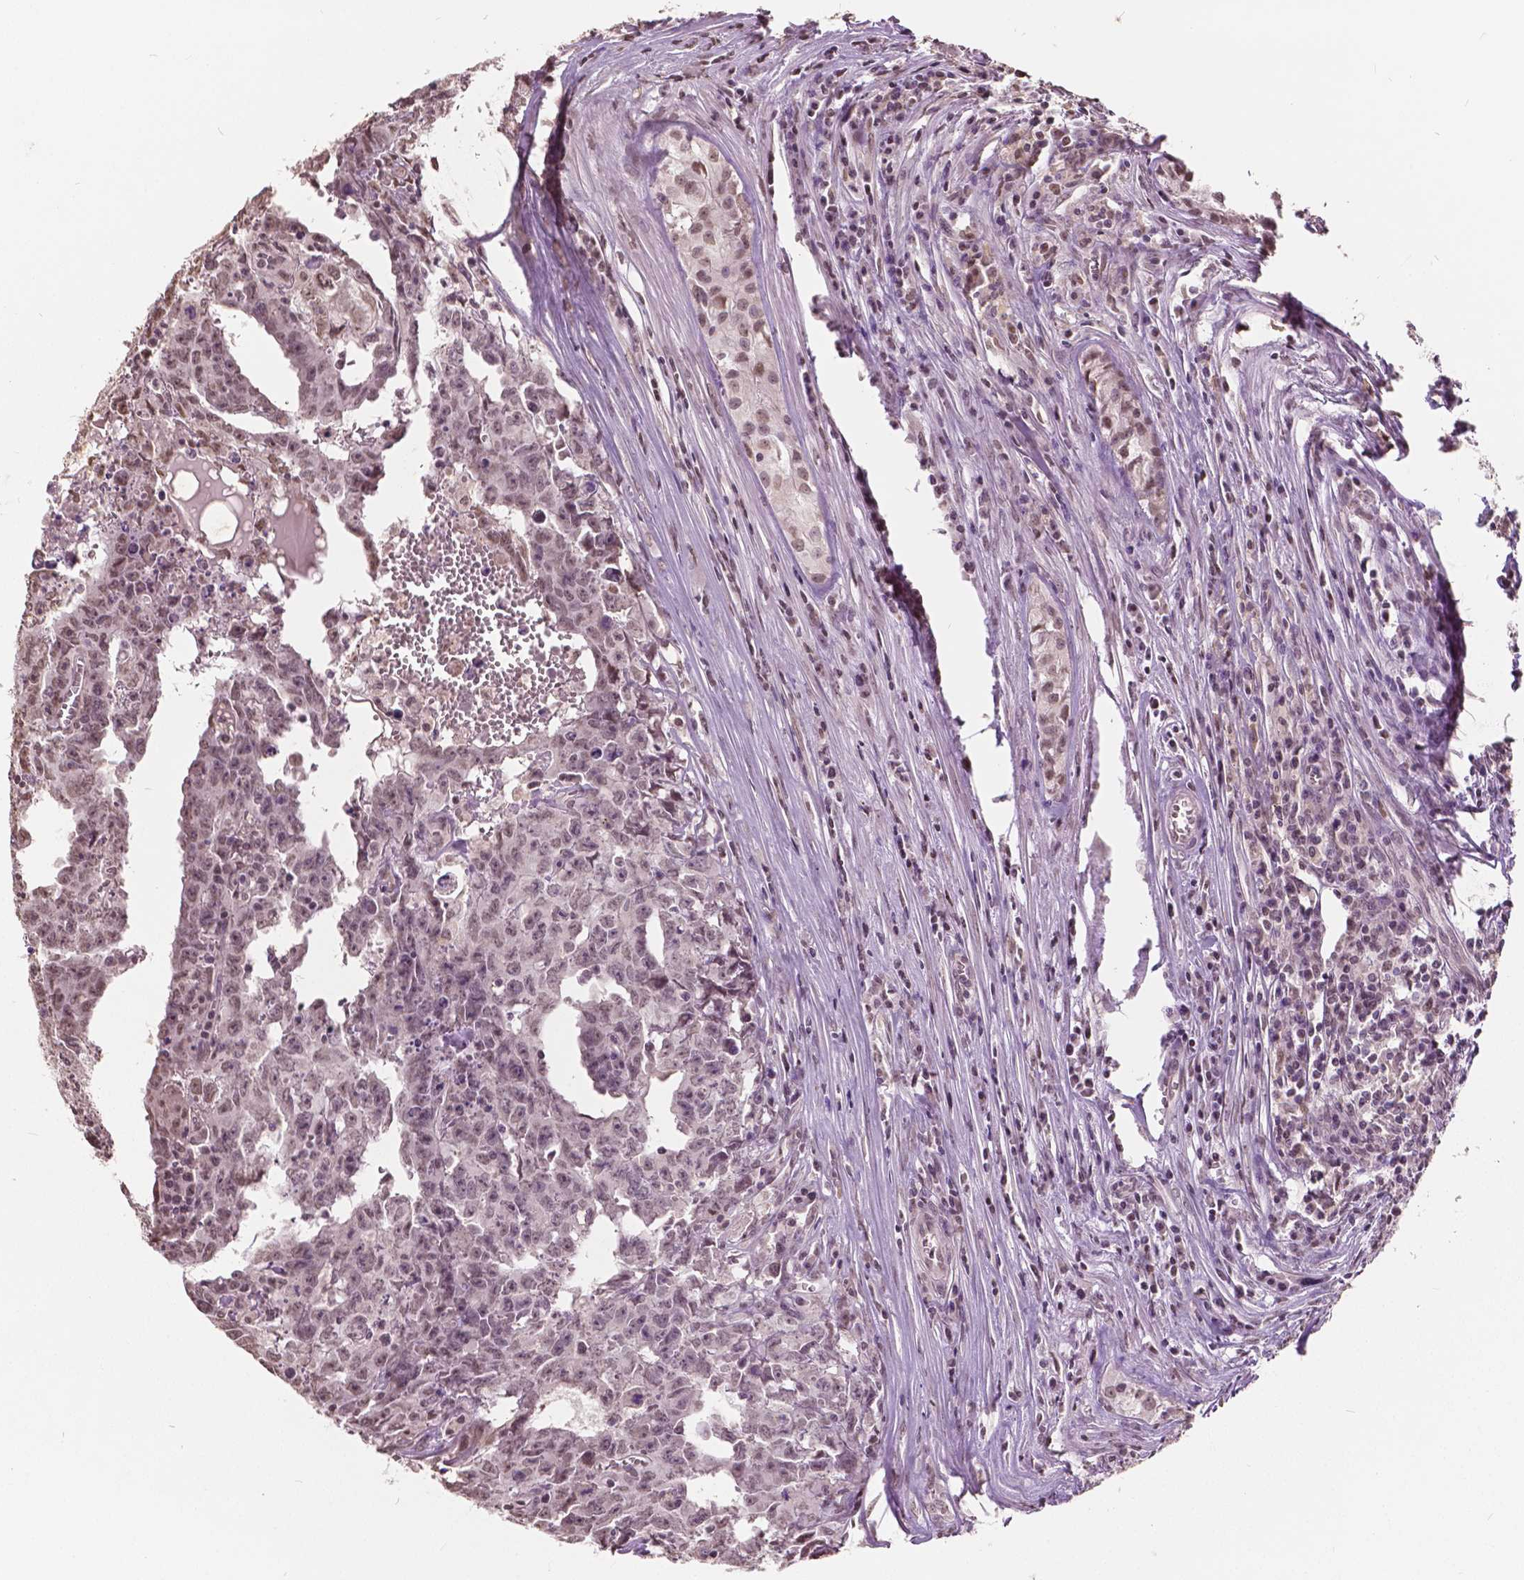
{"staining": {"intensity": "moderate", "quantity": ">75%", "location": "nuclear"}, "tissue": "testis cancer", "cell_type": "Tumor cells", "image_type": "cancer", "snomed": [{"axis": "morphology", "description": "Carcinoma, Embryonal, NOS"}, {"axis": "topography", "description": "Testis"}], "caption": "DAB immunohistochemical staining of human testis embryonal carcinoma demonstrates moderate nuclear protein staining in approximately >75% of tumor cells.", "gene": "HOXA10", "patient": {"sex": "male", "age": 22}}